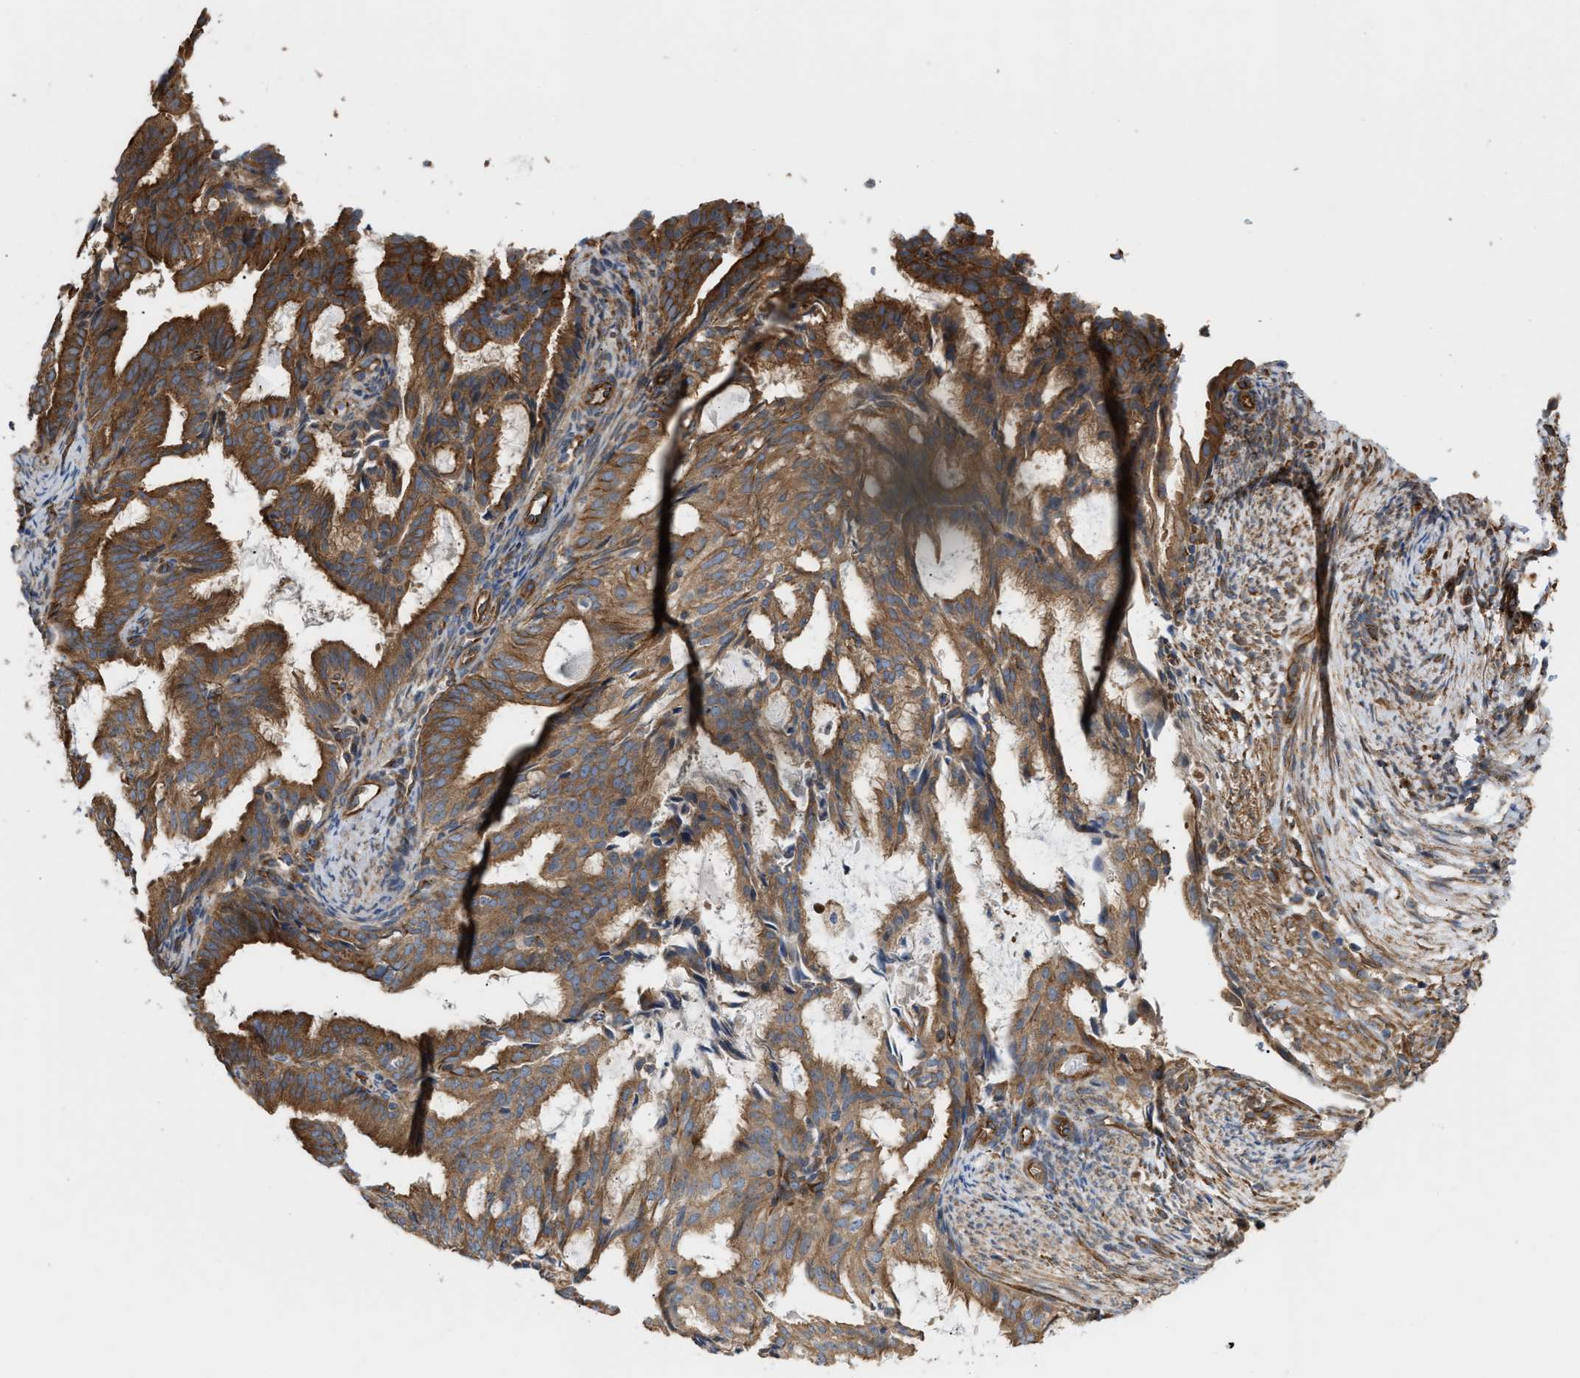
{"staining": {"intensity": "moderate", "quantity": ">75%", "location": "cytoplasmic/membranous"}, "tissue": "endometrial cancer", "cell_type": "Tumor cells", "image_type": "cancer", "snomed": [{"axis": "morphology", "description": "Adenocarcinoma, NOS"}, {"axis": "topography", "description": "Endometrium"}], "caption": "This is a photomicrograph of immunohistochemistry staining of endometrial adenocarcinoma, which shows moderate staining in the cytoplasmic/membranous of tumor cells.", "gene": "EPS15L1", "patient": {"sex": "female", "age": 58}}